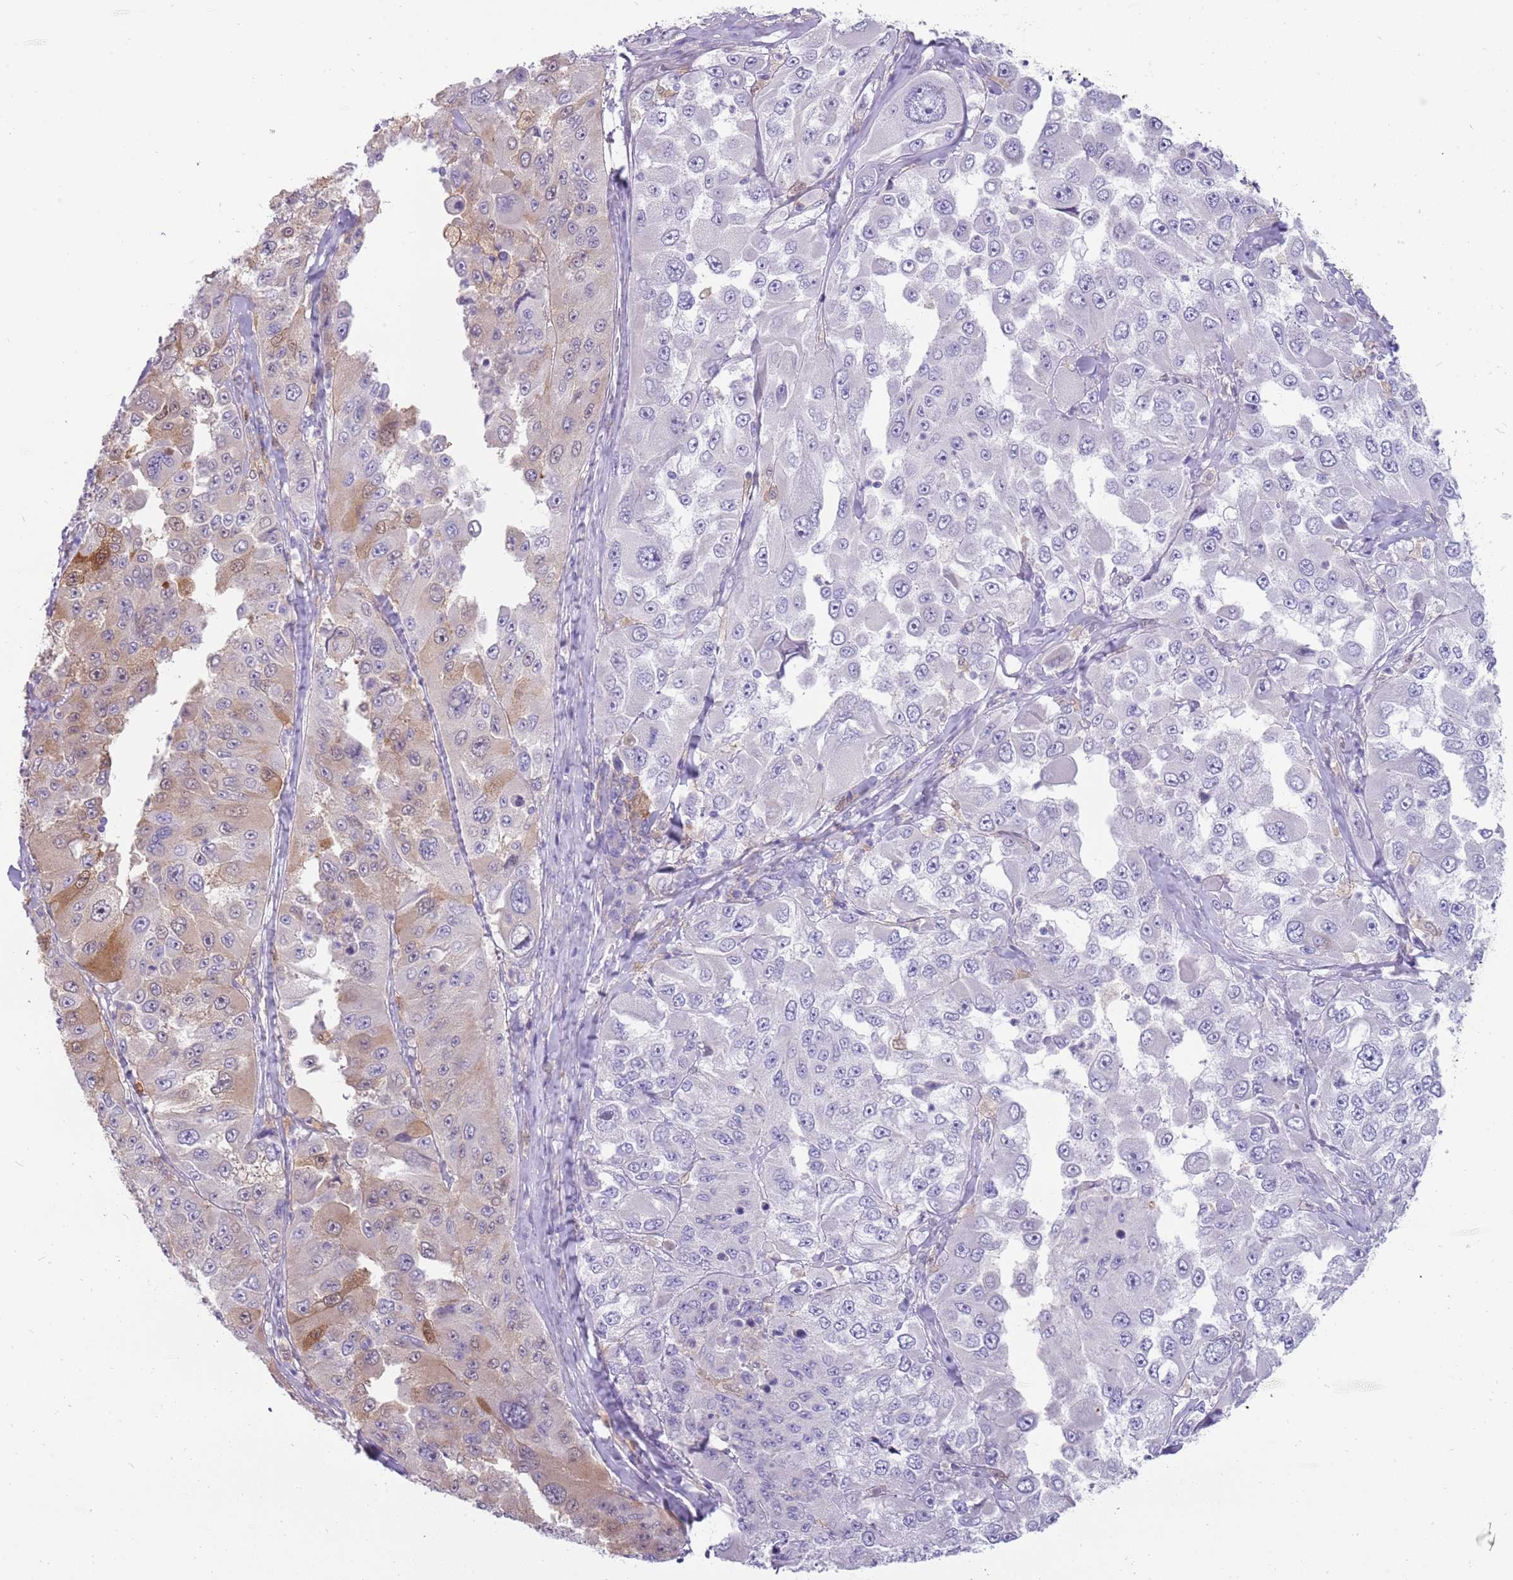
{"staining": {"intensity": "weak", "quantity": "<25%", "location": "cytoplasmic/membranous"}, "tissue": "melanoma", "cell_type": "Tumor cells", "image_type": "cancer", "snomed": [{"axis": "morphology", "description": "Malignant melanoma, Metastatic site"}, {"axis": "topography", "description": "Lymph node"}], "caption": "A high-resolution photomicrograph shows immunohistochemistry staining of melanoma, which shows no significant staining in tumor cells.", "gene": "DIPK1C", "patient": {"sex": "male", "age": 62}}